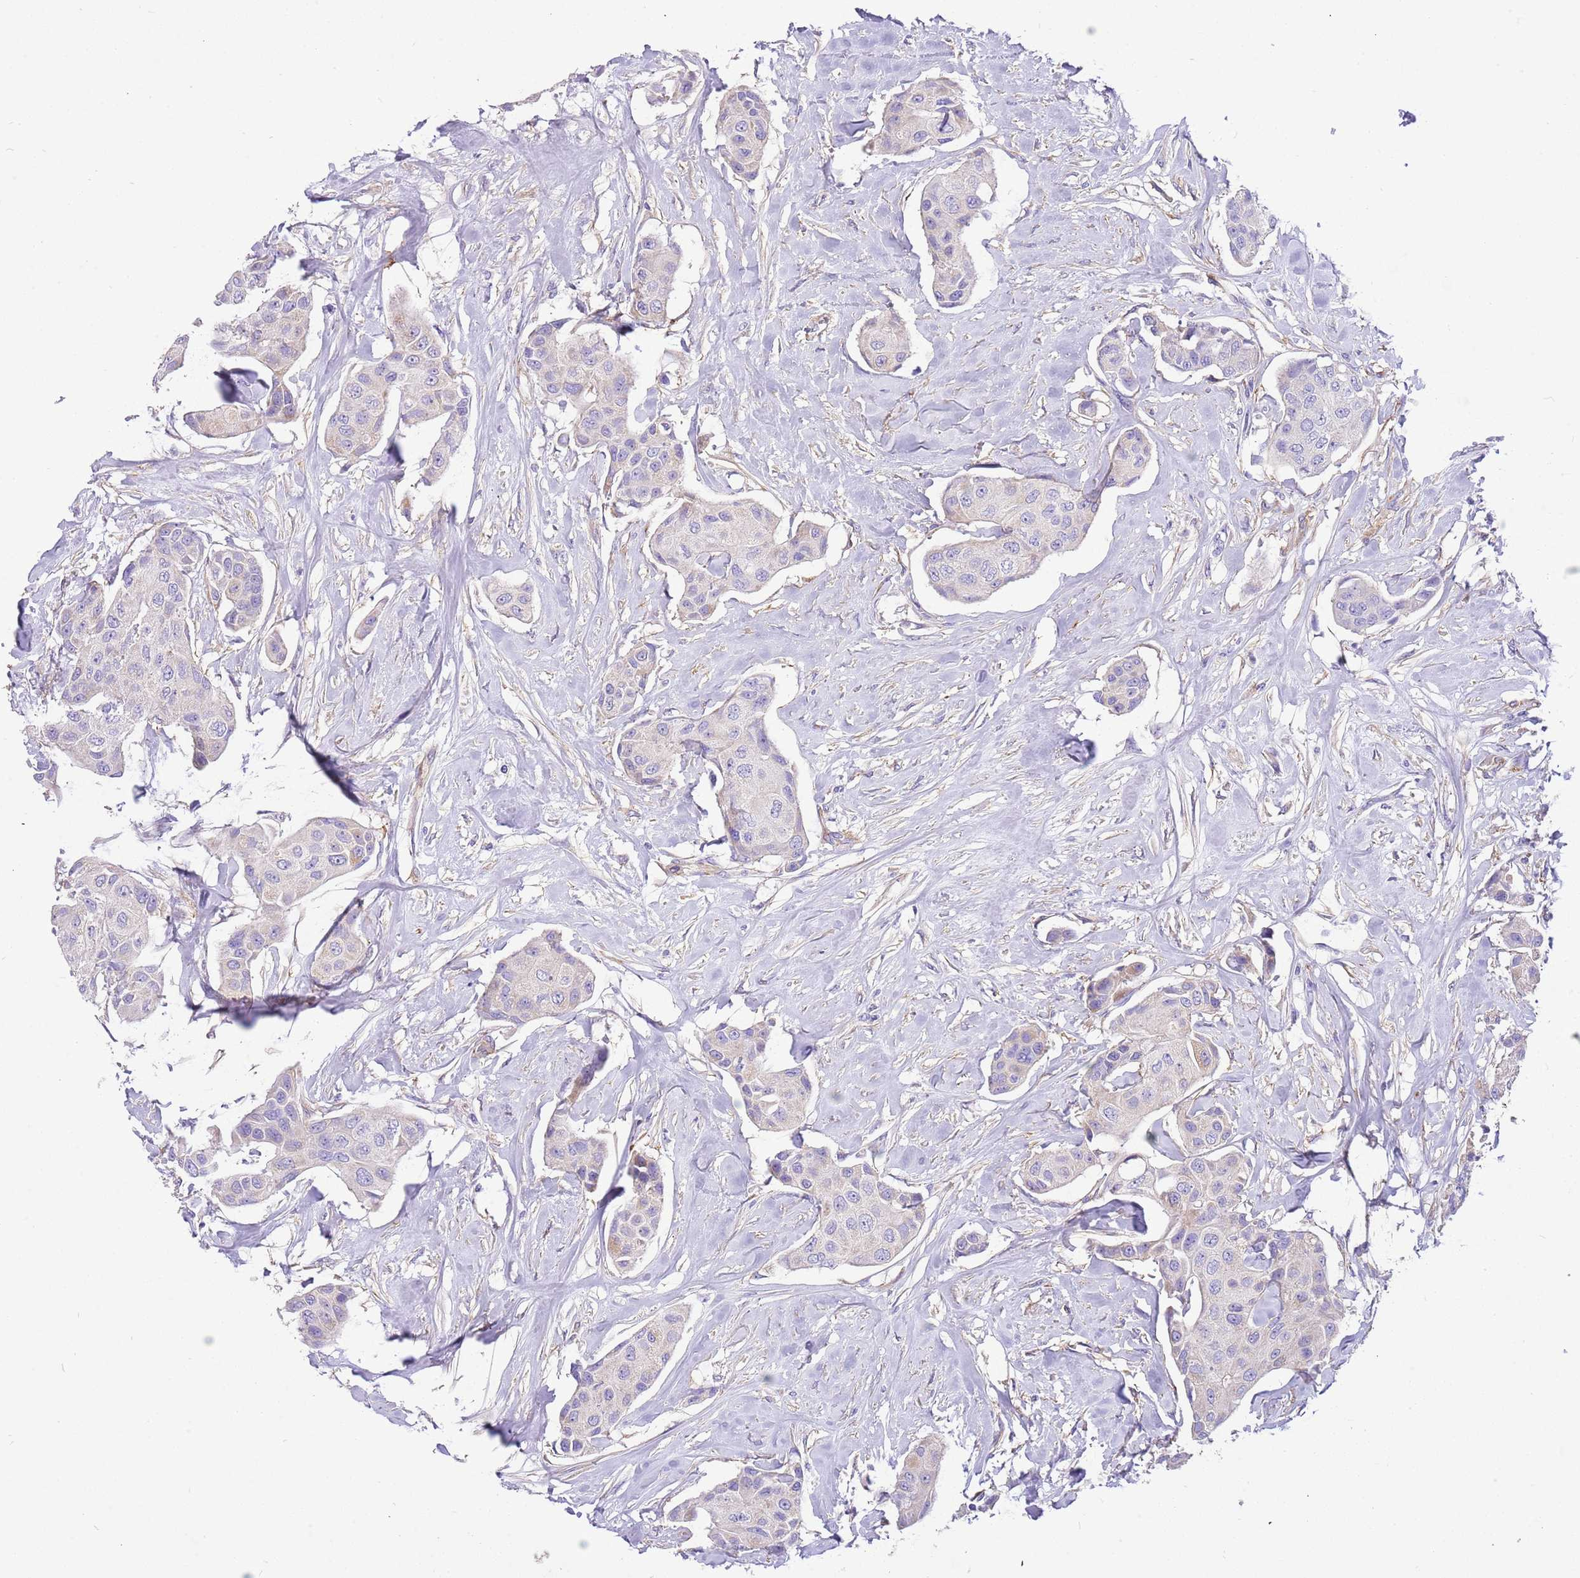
{"staining": {"intensity": "negative", "quantity": "none", "location": "none"}, "tissue": "breast cancer", "cell_type": "Tumor cells", "image_type": "cancer", "snomed": [{"axis": "morphology", "description": "Duct carcinoma"}, {"axis": "topography", "description": "Breast"}, {"axis": "topography", "description": "Lymph node"}], "caption": "An image of breast cancer (infiltrating ductal carcinoma) stained for a protein demonstrates no brown staining in tumor cells. Brightfield microscopy of immunohistochemistry (IHC) stained with DAB (brown) and hematoxylin (blue), captured at high magnification.", "gene": "SERINC3", "patient": {"sex": "female", "age": 80}}